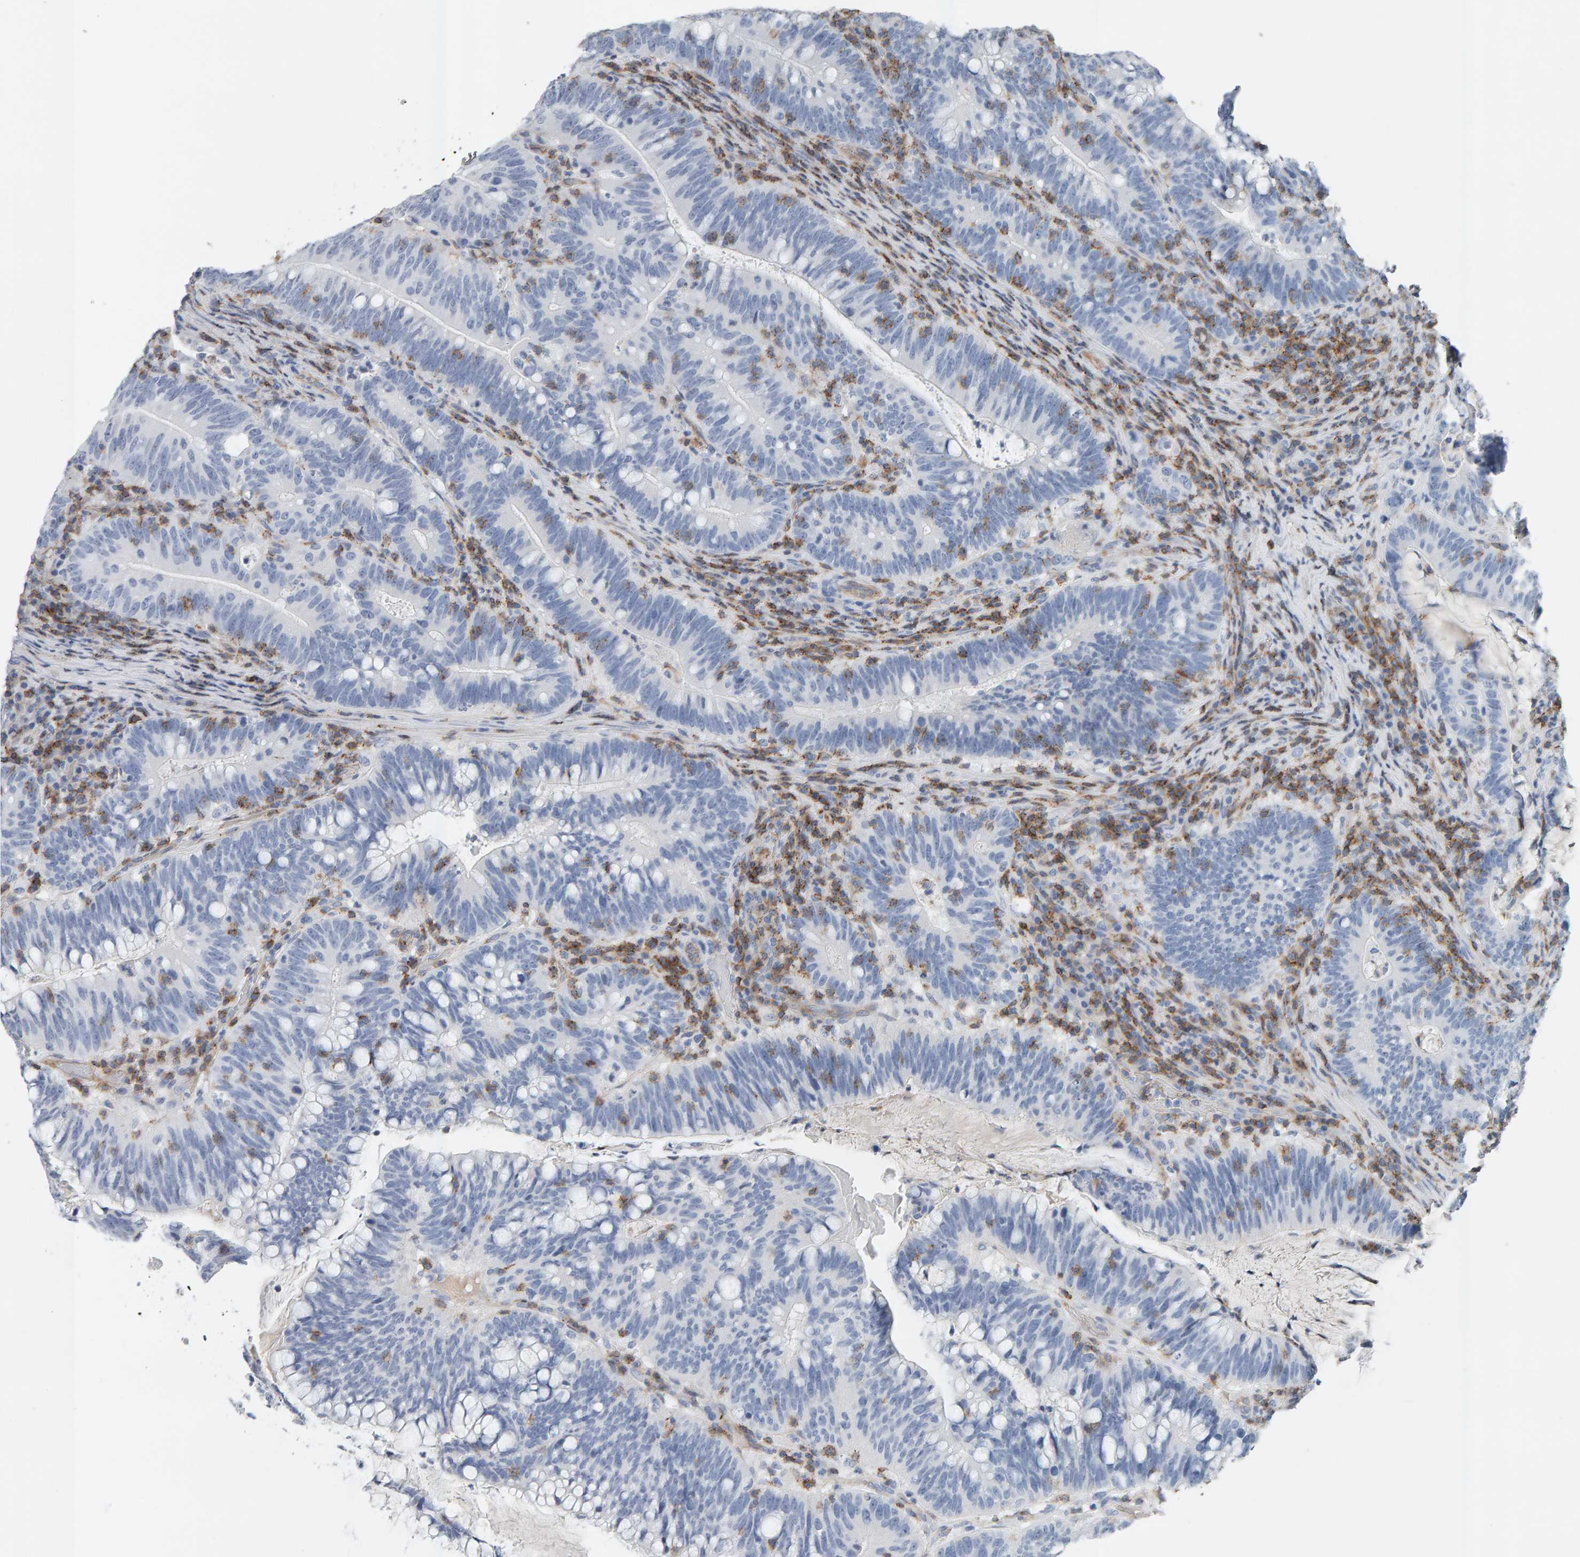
{"staining": {"intensity": "negative", "quantity": "none", "location": "none"}, "tissue": "colorectal cancer", "cell_type": "Tumor cells", "image_type": "cancer", "snomed": [{"axis": "morphology", "description": "Adenocarcinoma, NOS"}, {"axis": "topography", "description": "Colon"}], "caption": "A high-resolution photomicrograph shows IHC staining of colorectal cancer, which exhibits no significant positivity in tumor cells. Brightfield microscopy of immunohistochemistry (IHC) stained with DAB (3,3'-diaminobenzidine) (brown) and hematoxylin (blue), captured at high magnification.", "gene": "FYN", "patient": {"sex": "female", "age": 66}}